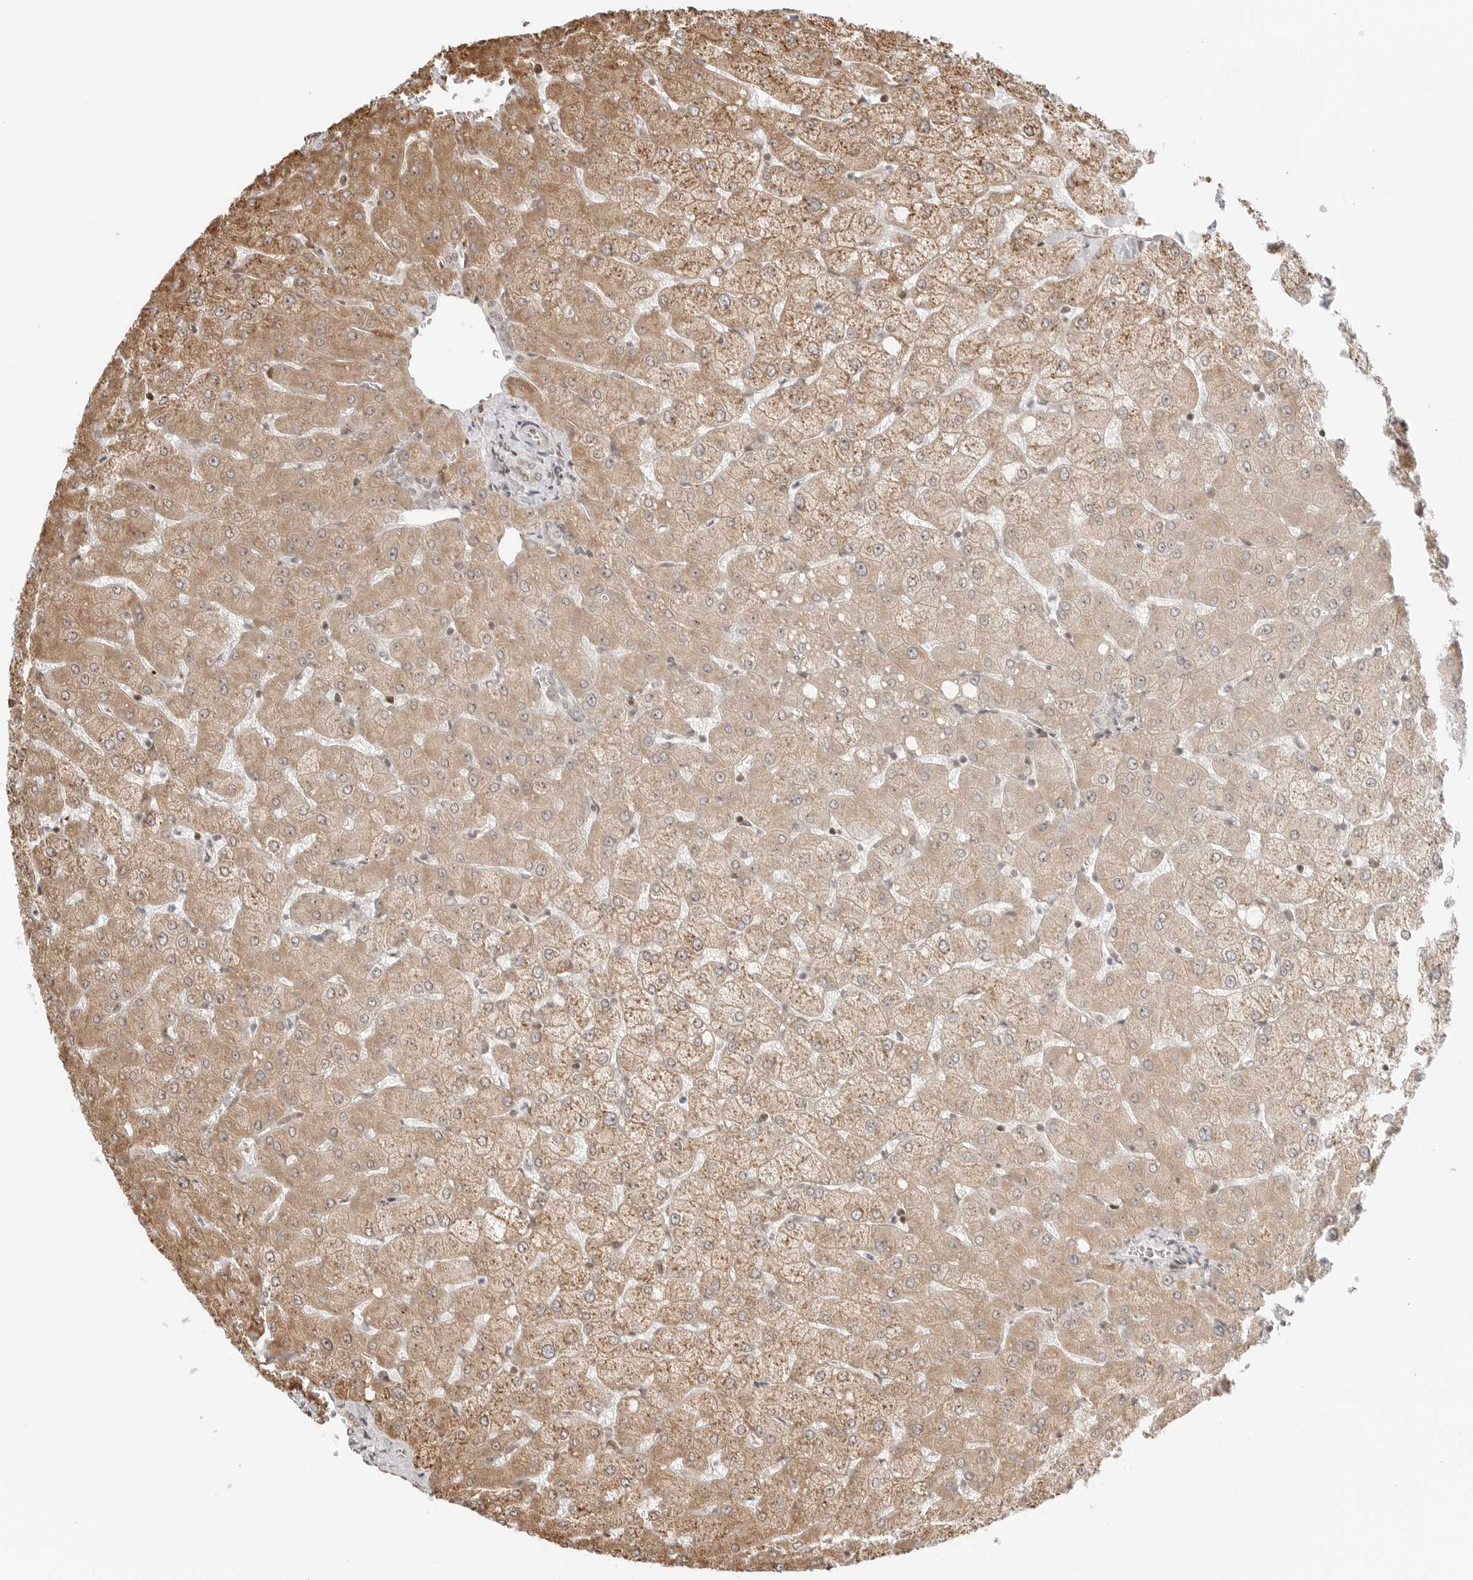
{"staining": {"intensity": "negative", "quantity": "none", "location": "none"}, "tissue": "liver", "cell_type": "Cholangiocytes", "image_type": "normal", "snomed": [{"axis": "morphology", "description": "Normal tissue, NOS"}, {"axis": "topography", "description": "Liver"}], "caption": "Immunohistochemistry photomicrograph of unremarkable liver stained for a protein (brown), which shows no positivity in cholangiocytes. (Brightfield microscopy of DAB immunohistochemistry at high magnification).", "gene": "FKBP14", "patient": {"sex": "female", "age": 54}}